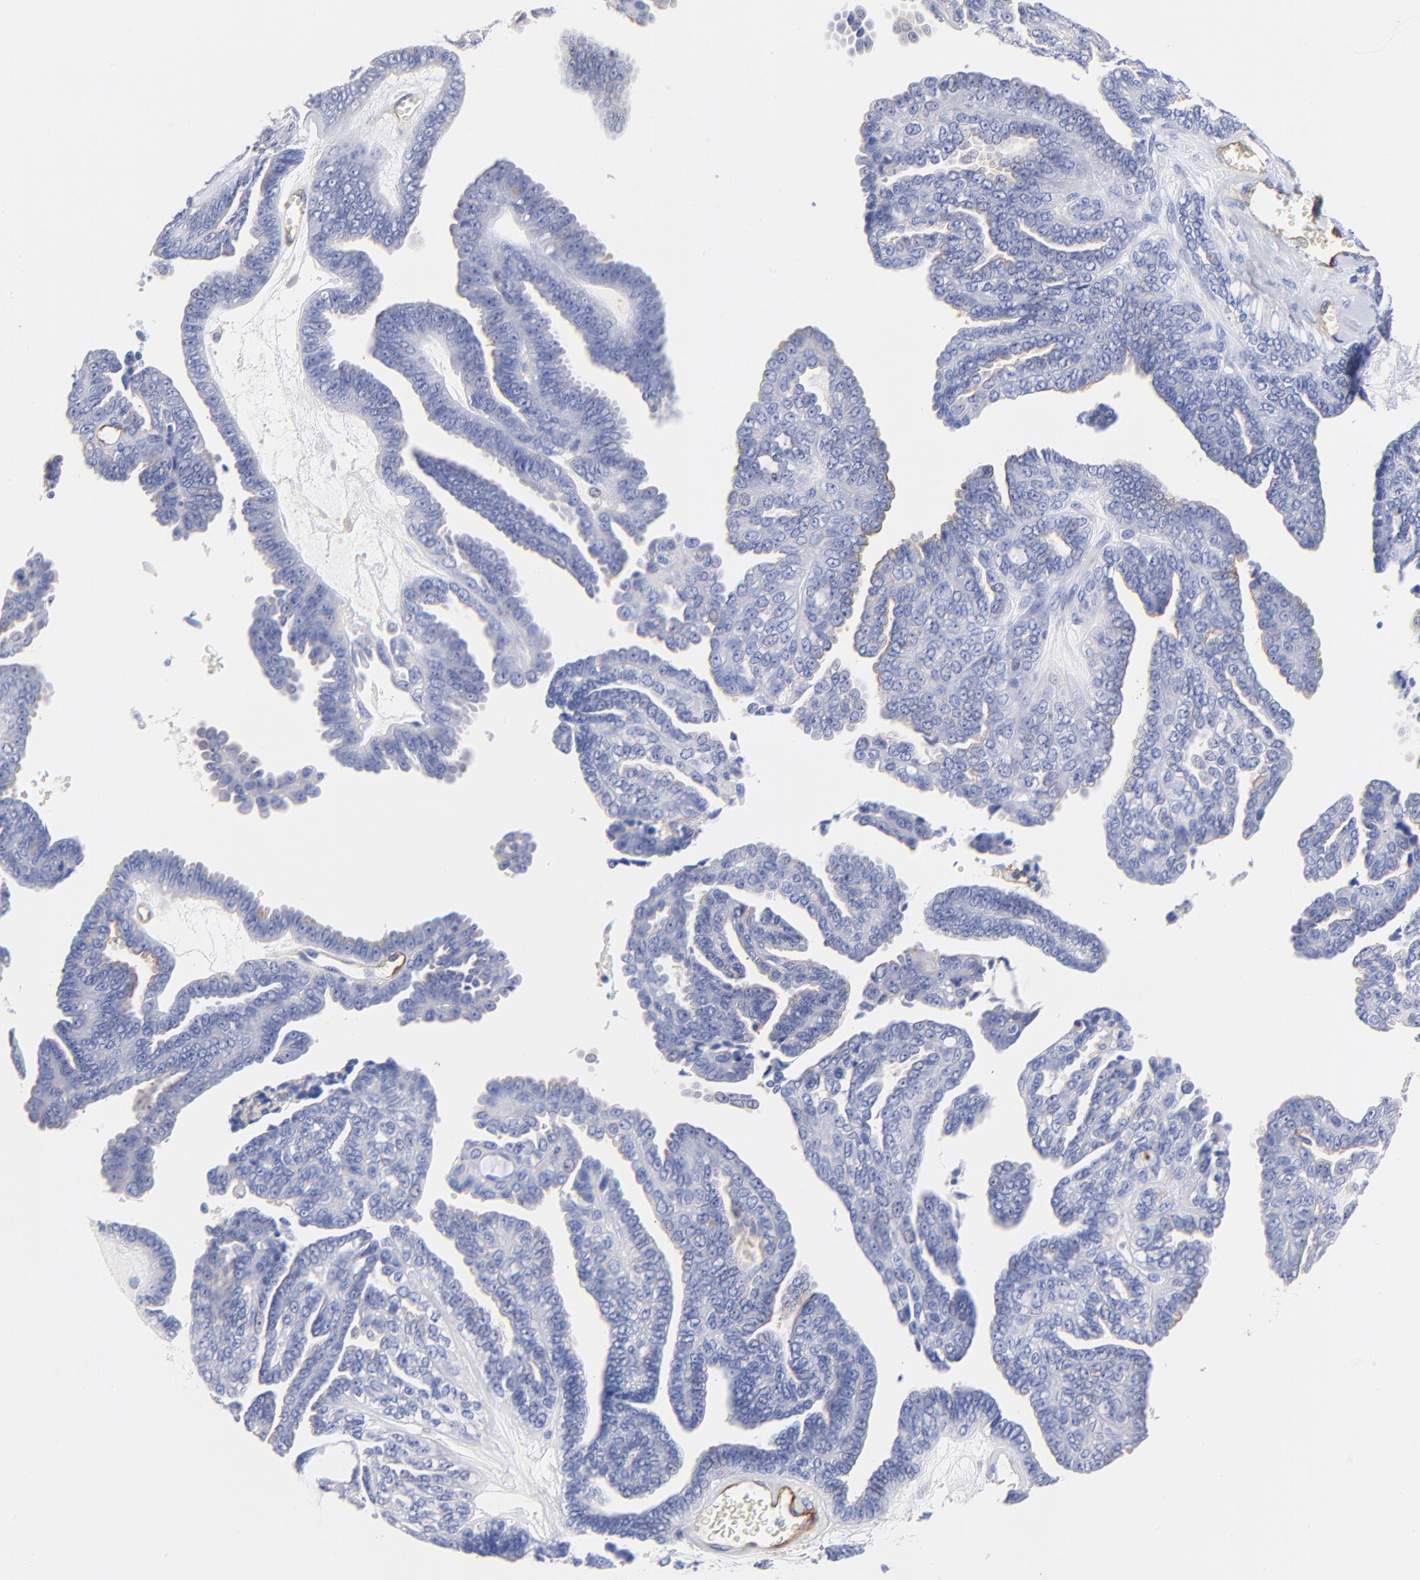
{"staining": {"intensity": "negative", "quantity": "none", "location": "none"}, "tissue": "ovarian cancer", "cell_type": "Tumor cells", "image_type": "cancer", "snomed": [{"axis": "morphology", "description": "Cystadenocarcinoma, serous, NOS"}, {"axis": "topography", "description": "Ovary"}], "caption": "High magnification brightfield microscopy of ovarian cancer (serous cystadenocarcinoma) stained with DAB (brown) and counterstained with hematoxylin (blue): tumor cells show no significant staining.", "gene": "SLC44A2", "patient": {"sex": "female", "age": 71}}